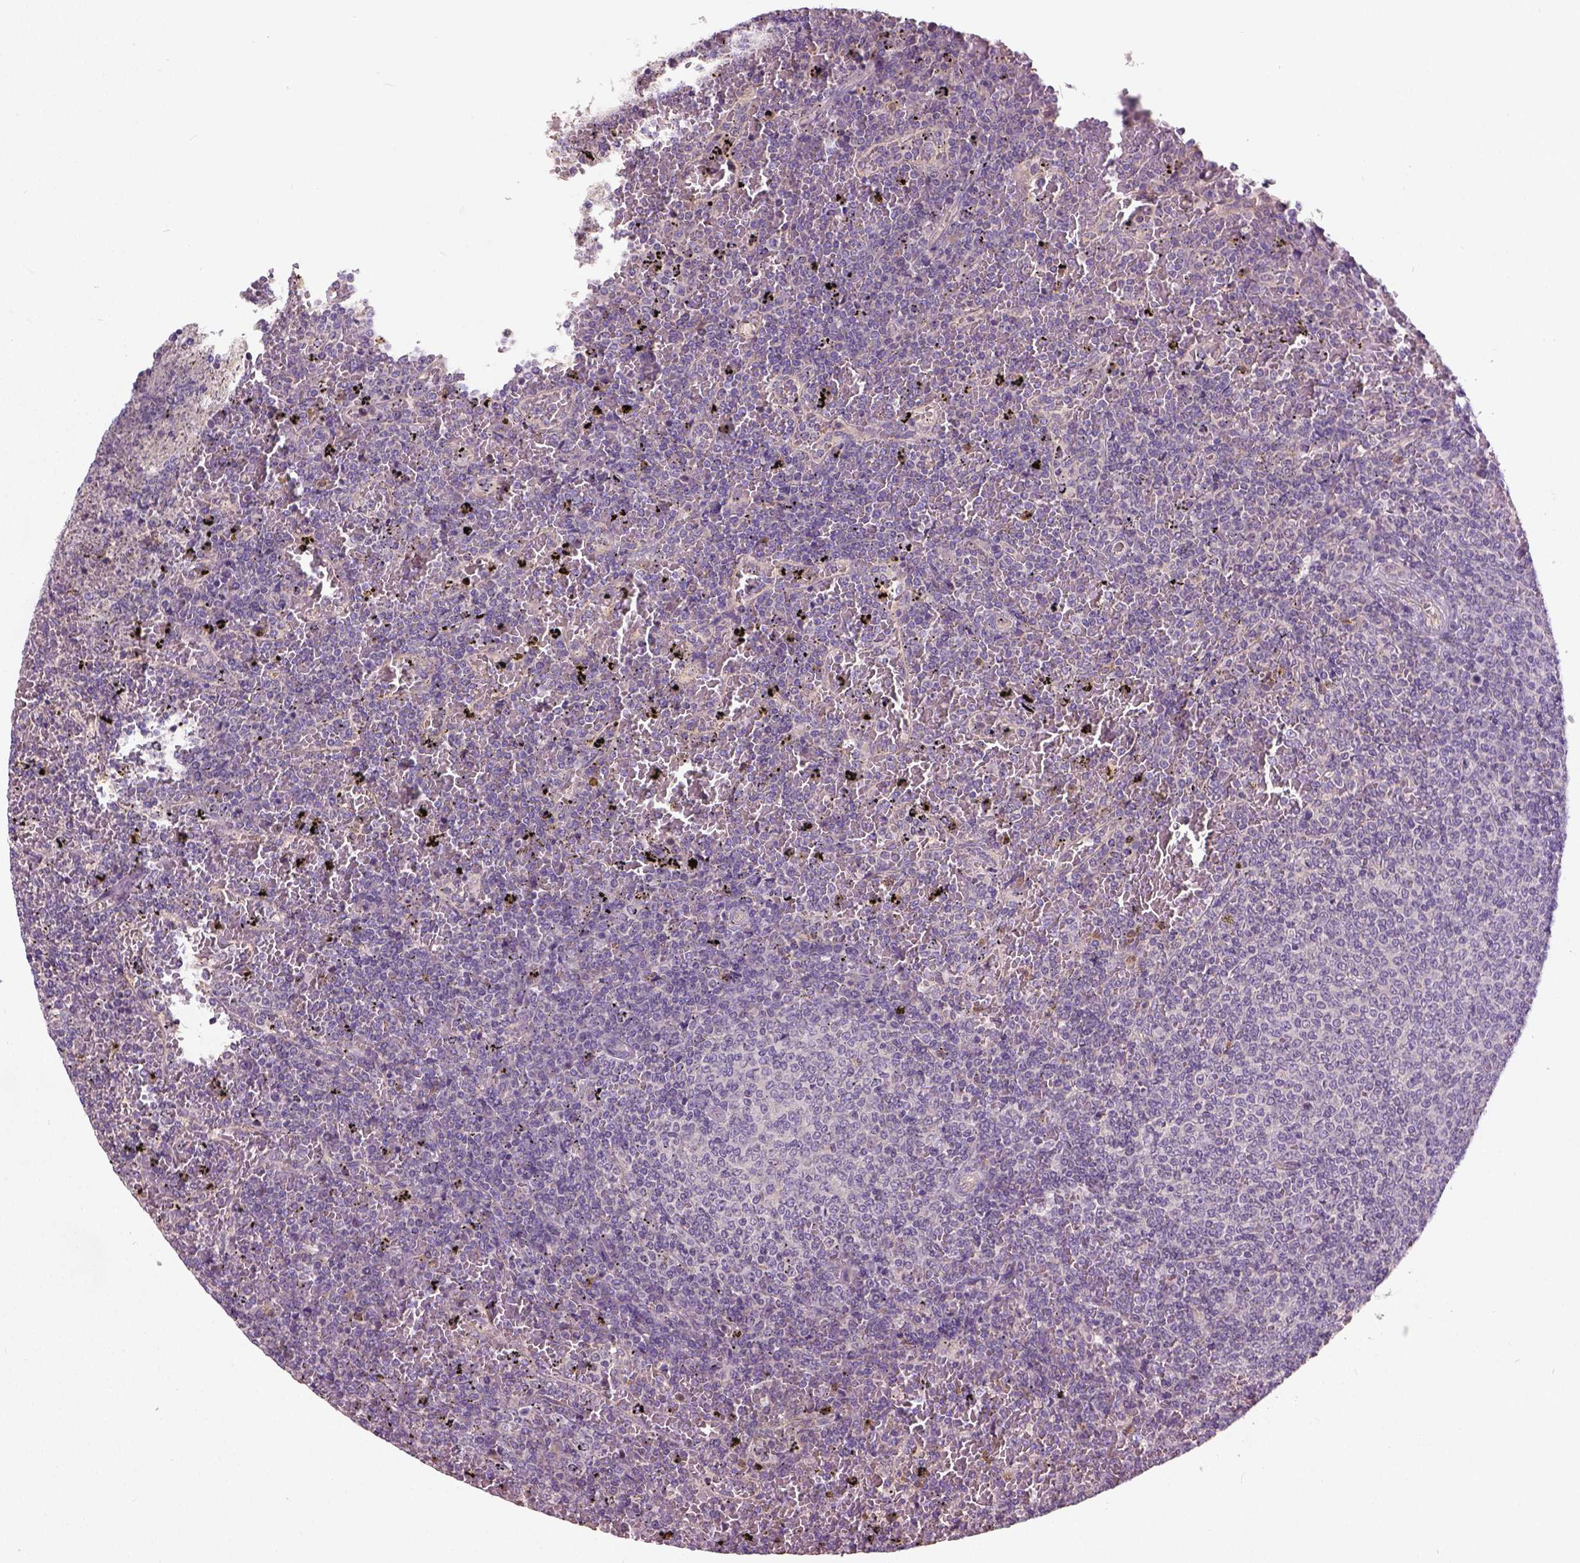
{"staining": {"intensity": "moderate", "quantity": "<25%", "location": "cytoplasmic/membranous"}, "tissue": "lymphoma", "cell_type": "Tumor cells", "image_type": "cancer", "snomed": [{"axis": "morphology", "description": "Malignant lymphoma, non-Hodgkin's type, Low grade"}, {"axis": "topography", "description": "Spleen"}], "caption": "Protein expression analysis of human malignant lymphoma, non-Hodgkin's type (low-grade) reveals moderate cytoplasmic/membranous expression in about <25% of tumor cells. The protein of interest is stained brown, and the nuclei are stained in blue (DAB (3,3'-diaminobenzidine) IHC with brightfield microscopy, high magnification).", "gene": "CRACR2A", "patient": {"sex": "female", "age": 77}}